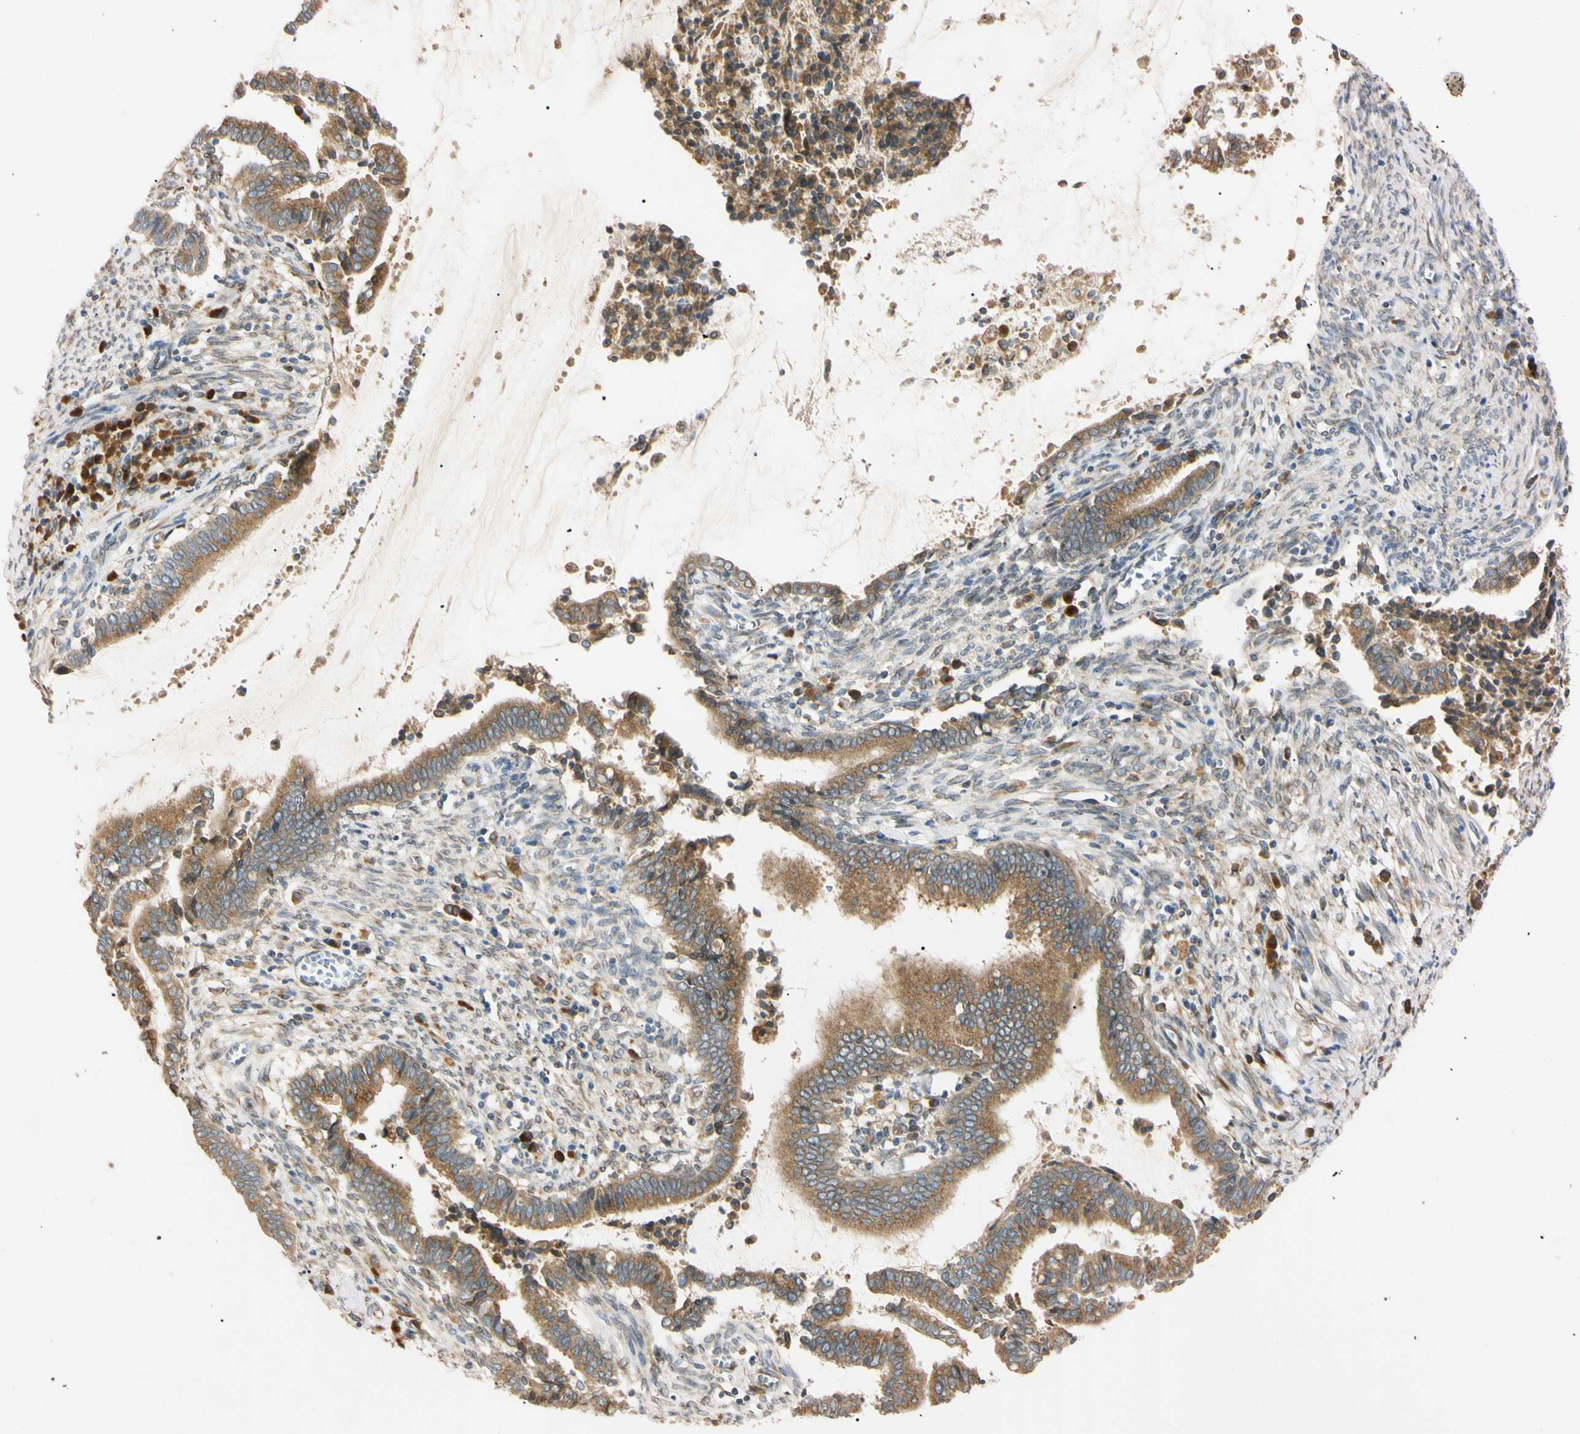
{"staining": {"intensity": "moderate", "quantity": ">75%", "location": "cytoplasmic/membranous"}, "tissue": "cervical cancer", "cell_type": "Tumor cells", "image_type": "cancer", "snomed": [{"axis": "morphology", "description": "Adenocarcinoma, NOS"}, {"axis": "topography", "description": "Cervix"}], "caption": "IHC image of cervical adenocarcinoma stained for a protein (brown), which displays medium levels of moderate cytoplasmic/membranous staining in about >75% of tumor cells.", "gene": "IER3IP1", "patient": {"sex": "female", "age": 44}}